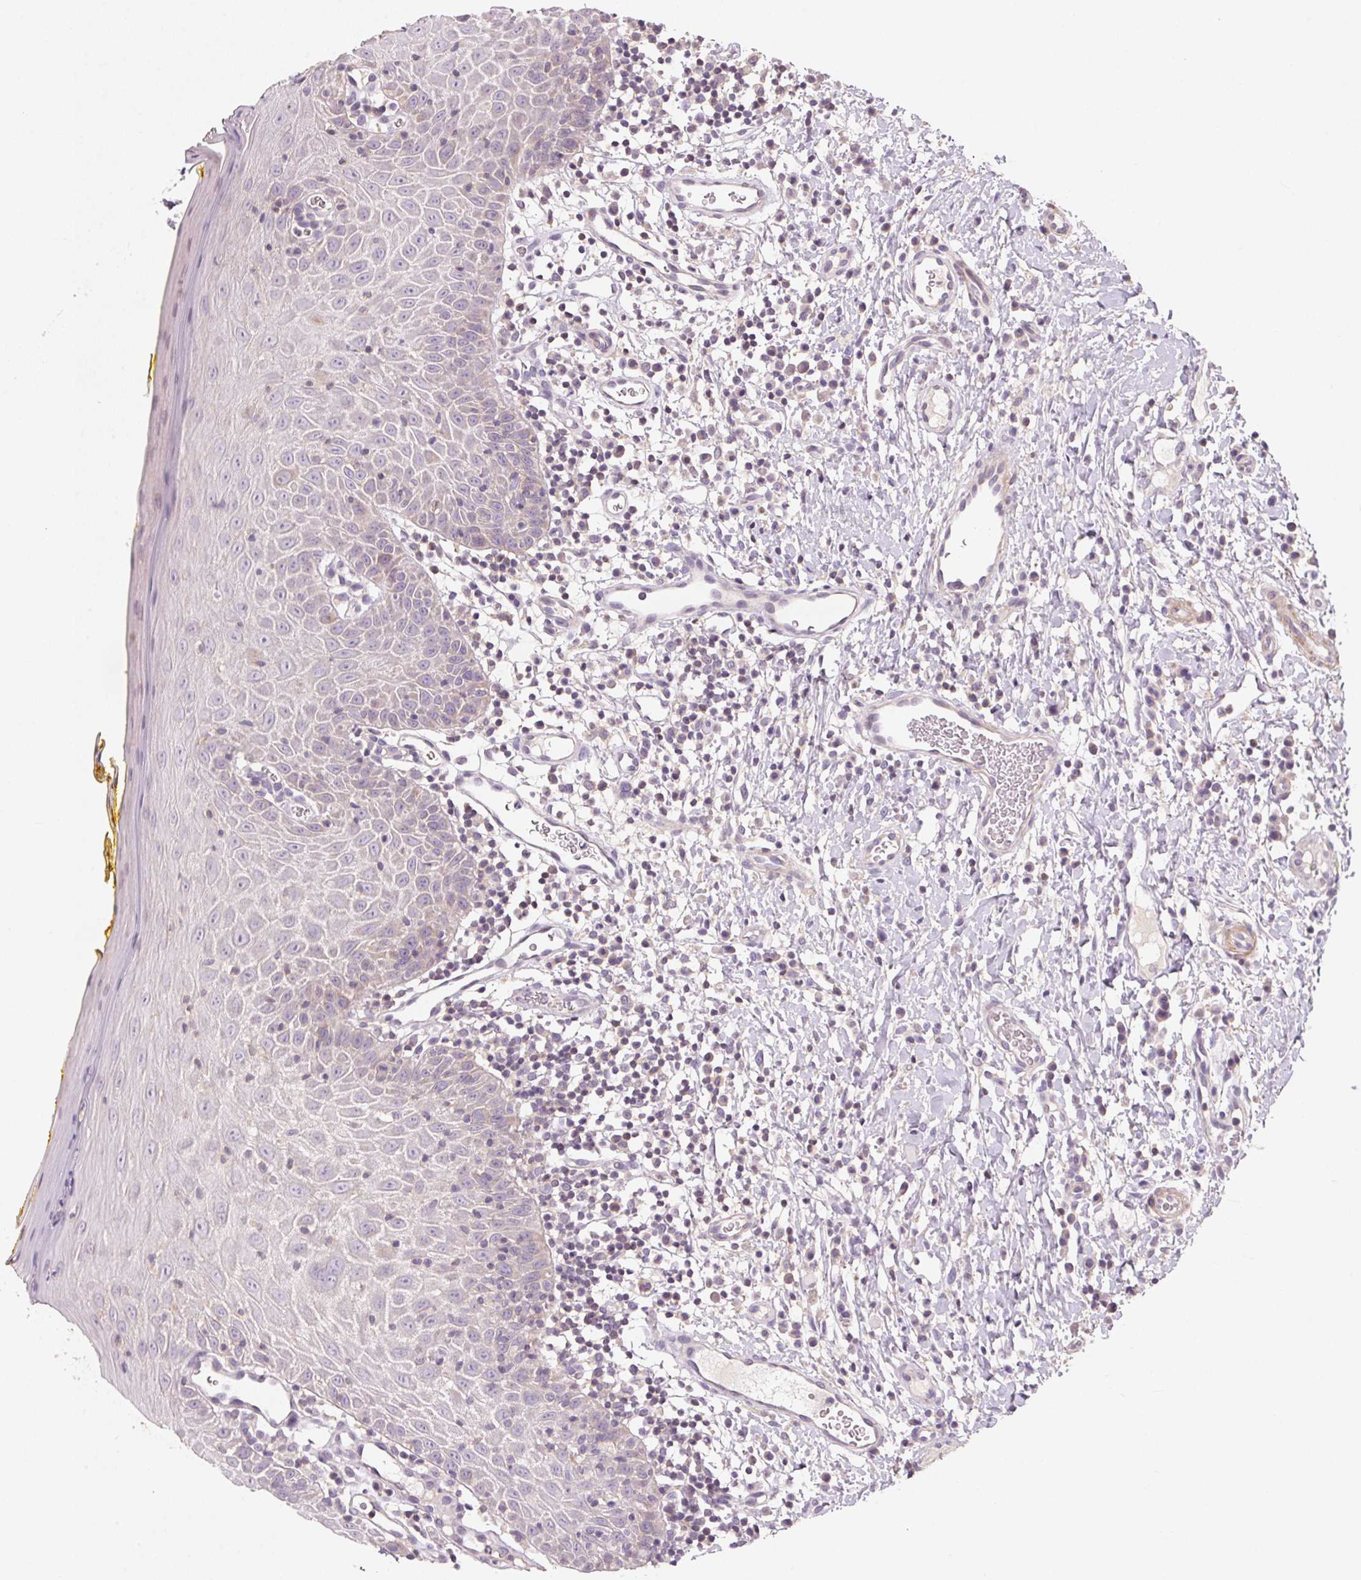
{"staining": {"intensity": "negative", "quantity": "none", "location": "none"}, "tissue": "oral mucosa", "cell_type": "Squamous epithelial cells", "image_type": "normal", "snomed": [{"axis": "morphology", "description": "Normal tissue, NOS"}, {"axis": "topography", "description": "Oral tissue"}, {"axis": "topography", "description": "Tounge, NOS"}], "caption": "Immunohistochemistry micrograph of unremarkable oral mucosa: human oral mucosa stained with DAB reveals no significant protein expression in squamous epithelial cells.", "gene": "KCNK15", "patient": {"sex": "female", "age": 58}}